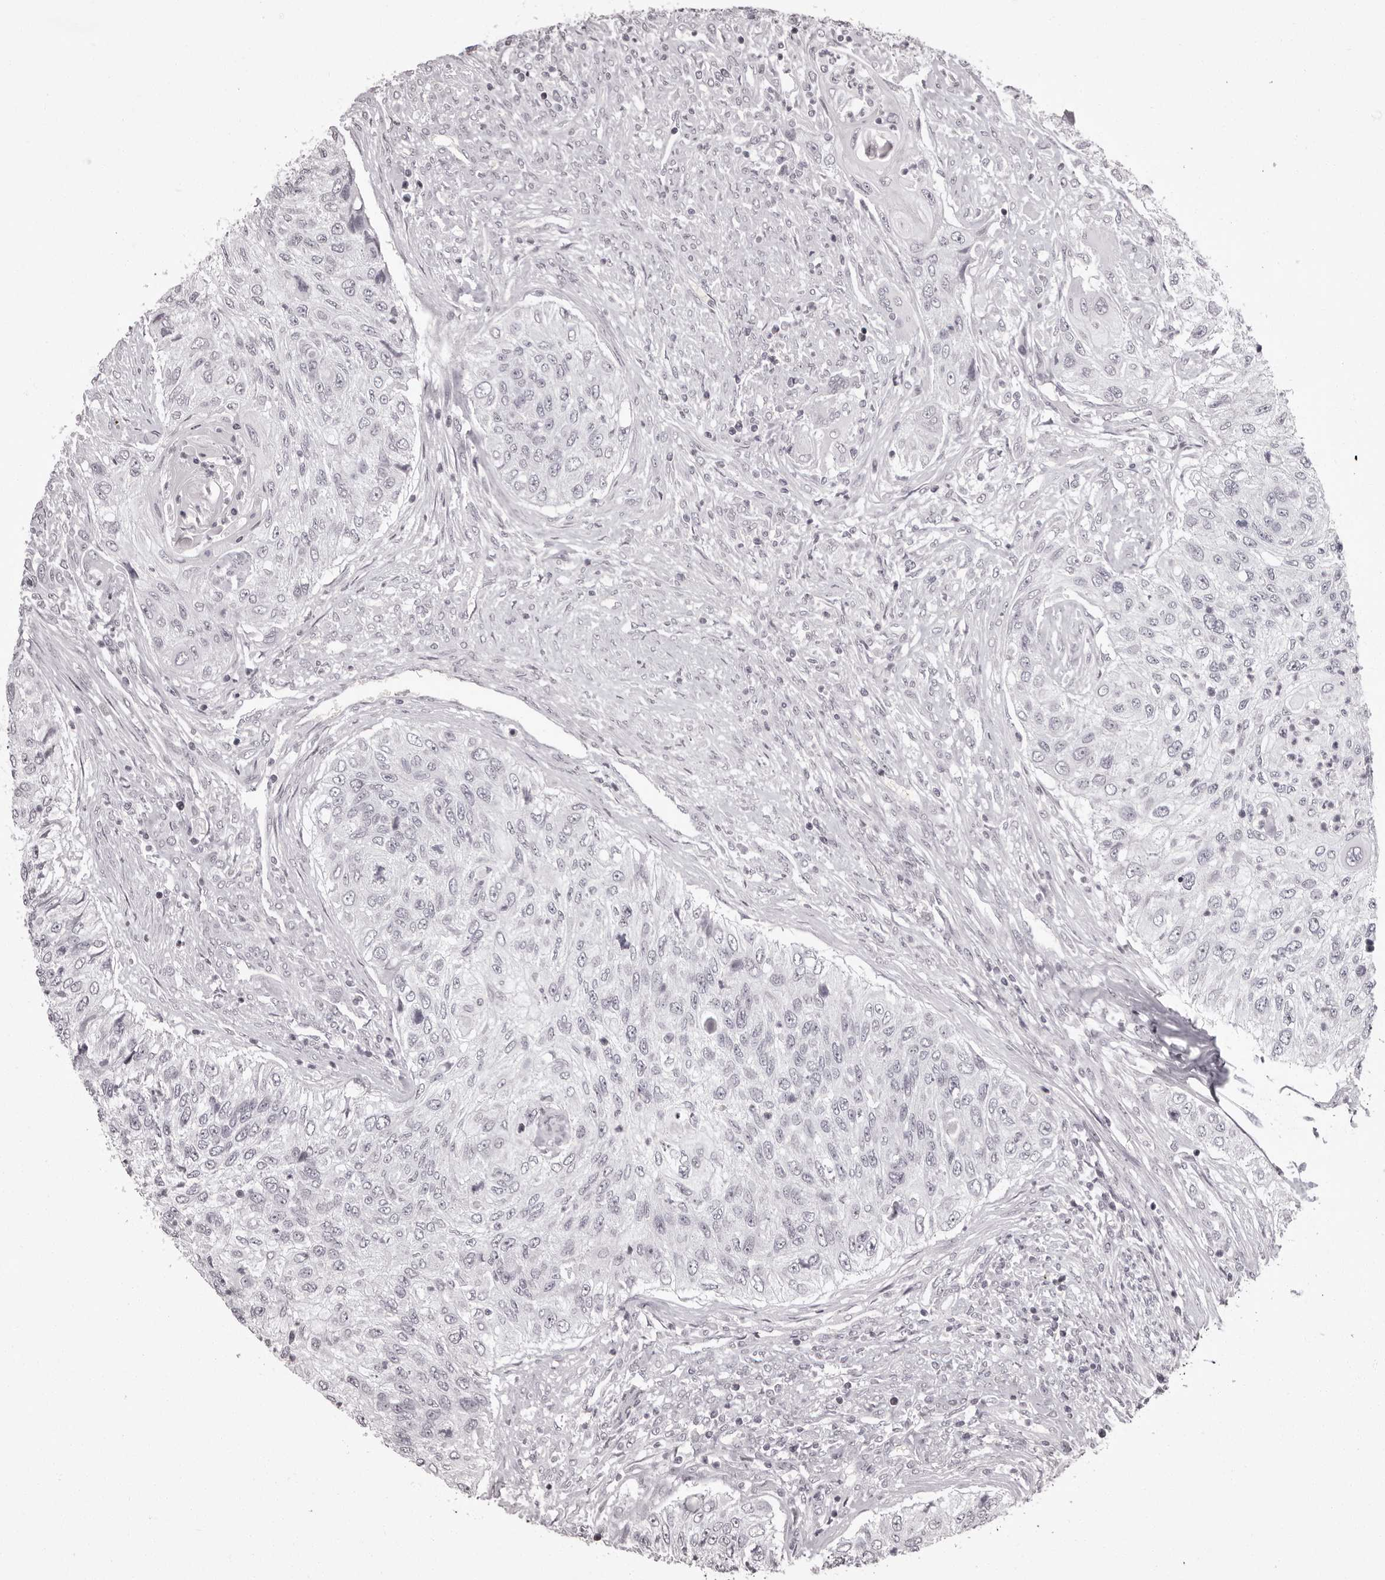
{"staining": {"intensity": "negative", "quantity": "none", "location": "none"}, "tissue": "urothelial cancer", "cell_type": "Tumor cells", "image_type": "cancer", "snomed": [{"axis": "morphology", "description": "Urothelial carcinoma, High grade"}, {"axis": "topography", "description": "Urinary bladder"}], "caption": "Protein analysis of urothelial cancer demonstrates no significant positivity in tumor cells.", "gene": "C8orf74", "patient": {"sex": "female", "age": 60}}